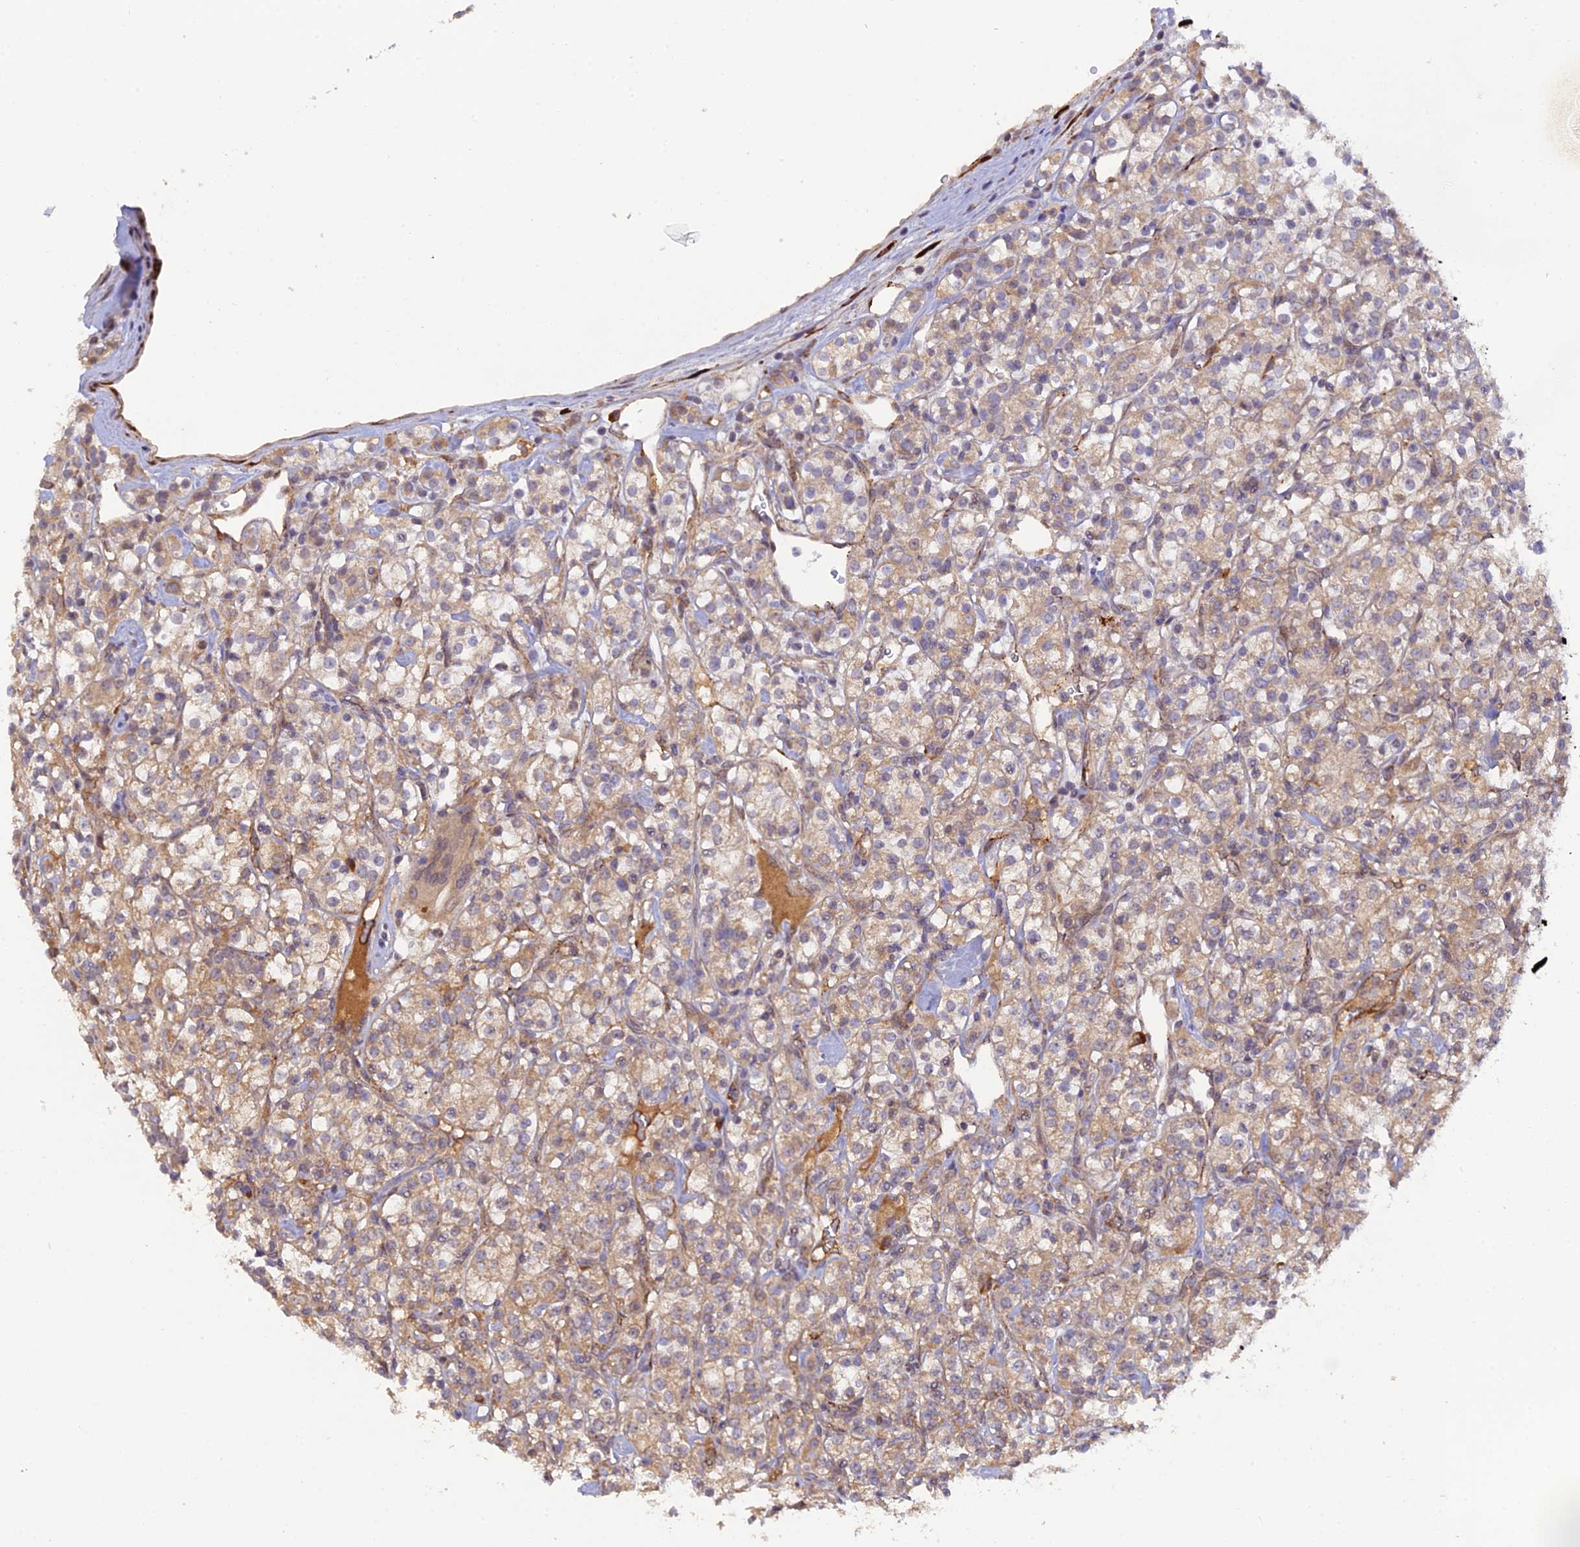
{"staining": {"intensity": "weak", "quantity": "25%-75%", "location": "cytoplasmic/membranous"}, "tissue": "renal cancer", "cell_type": "Tumor cells", "image_type": "cancer", "snomed": [{"axis": "morphology", "description": "Adenocarcinoma, NOS"}, {"axis": "topography", "description": "Kidney"}], "caption": "Renal cancer (adenocarcinoma) stained with DAB IHC shows low levels of weak cytoplasmic/membranous expression in approximately 25%-75% of tumor cells.", "gene": "P3H3", "patient": {"sex": "male", "age": 77}}